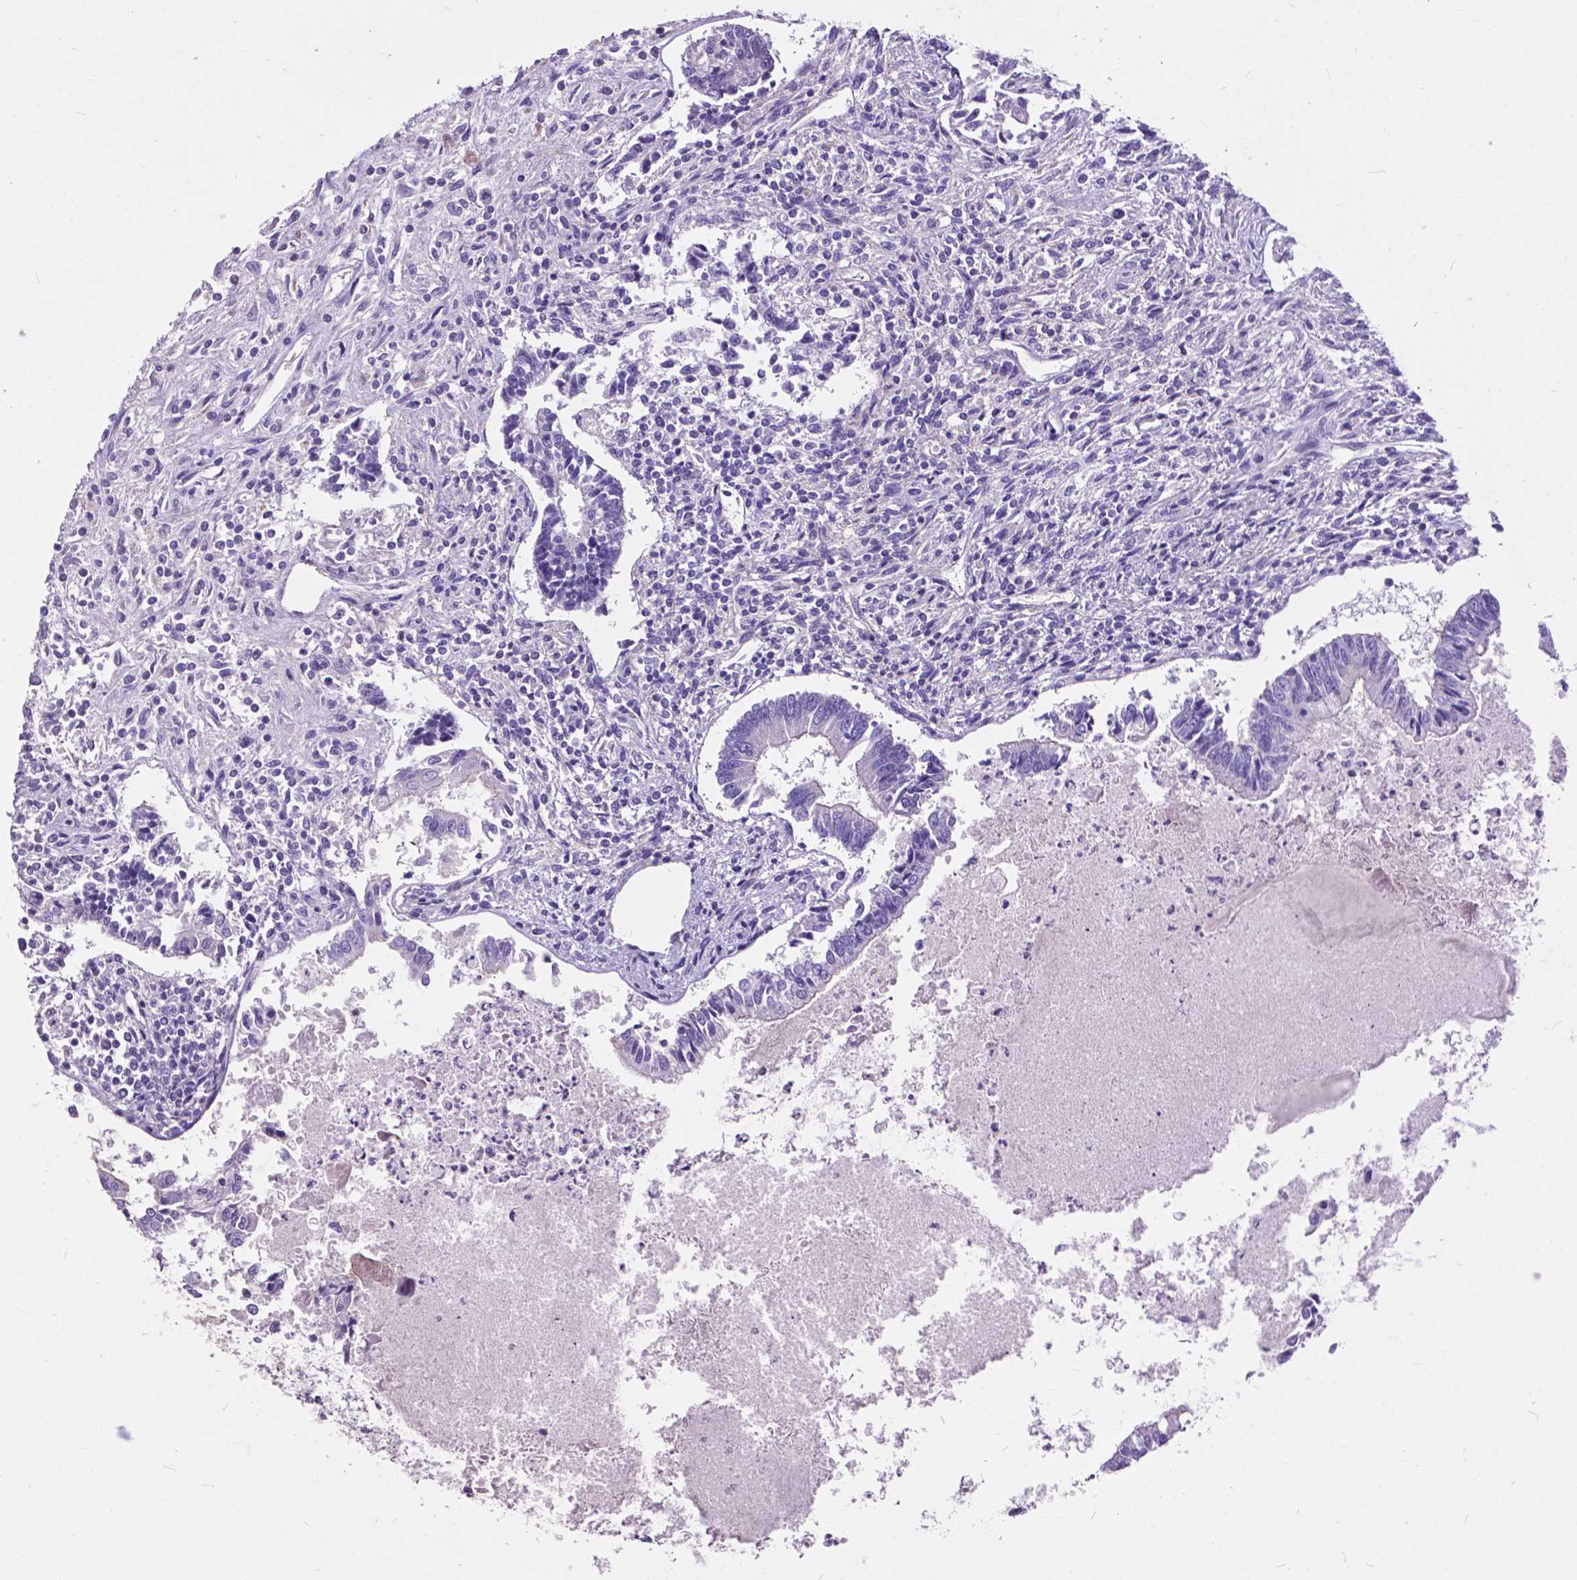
{"staining": {"intensity": "moderate", "quantity": "<25%", "location": "cytoplasmic/membranous"}, "tissue": "testis cancer", "cell_type": "Tumor cells", "image_type": "cancer", "snomed": [{"axis": "morphology", "description": "Carcinoma, Embryonal, NOS"}, {"axis": "topography", "description": "Testis"}], "caption": "There is low levels of moderate cytoplasmic/membranous staining in tumor cells of testis cancer (embryonal carcinoma), as demonstrated by immunohistochemical staining (brown color).", "gene": "FLT4", "patient": {"sex": "male", "age": 37}}